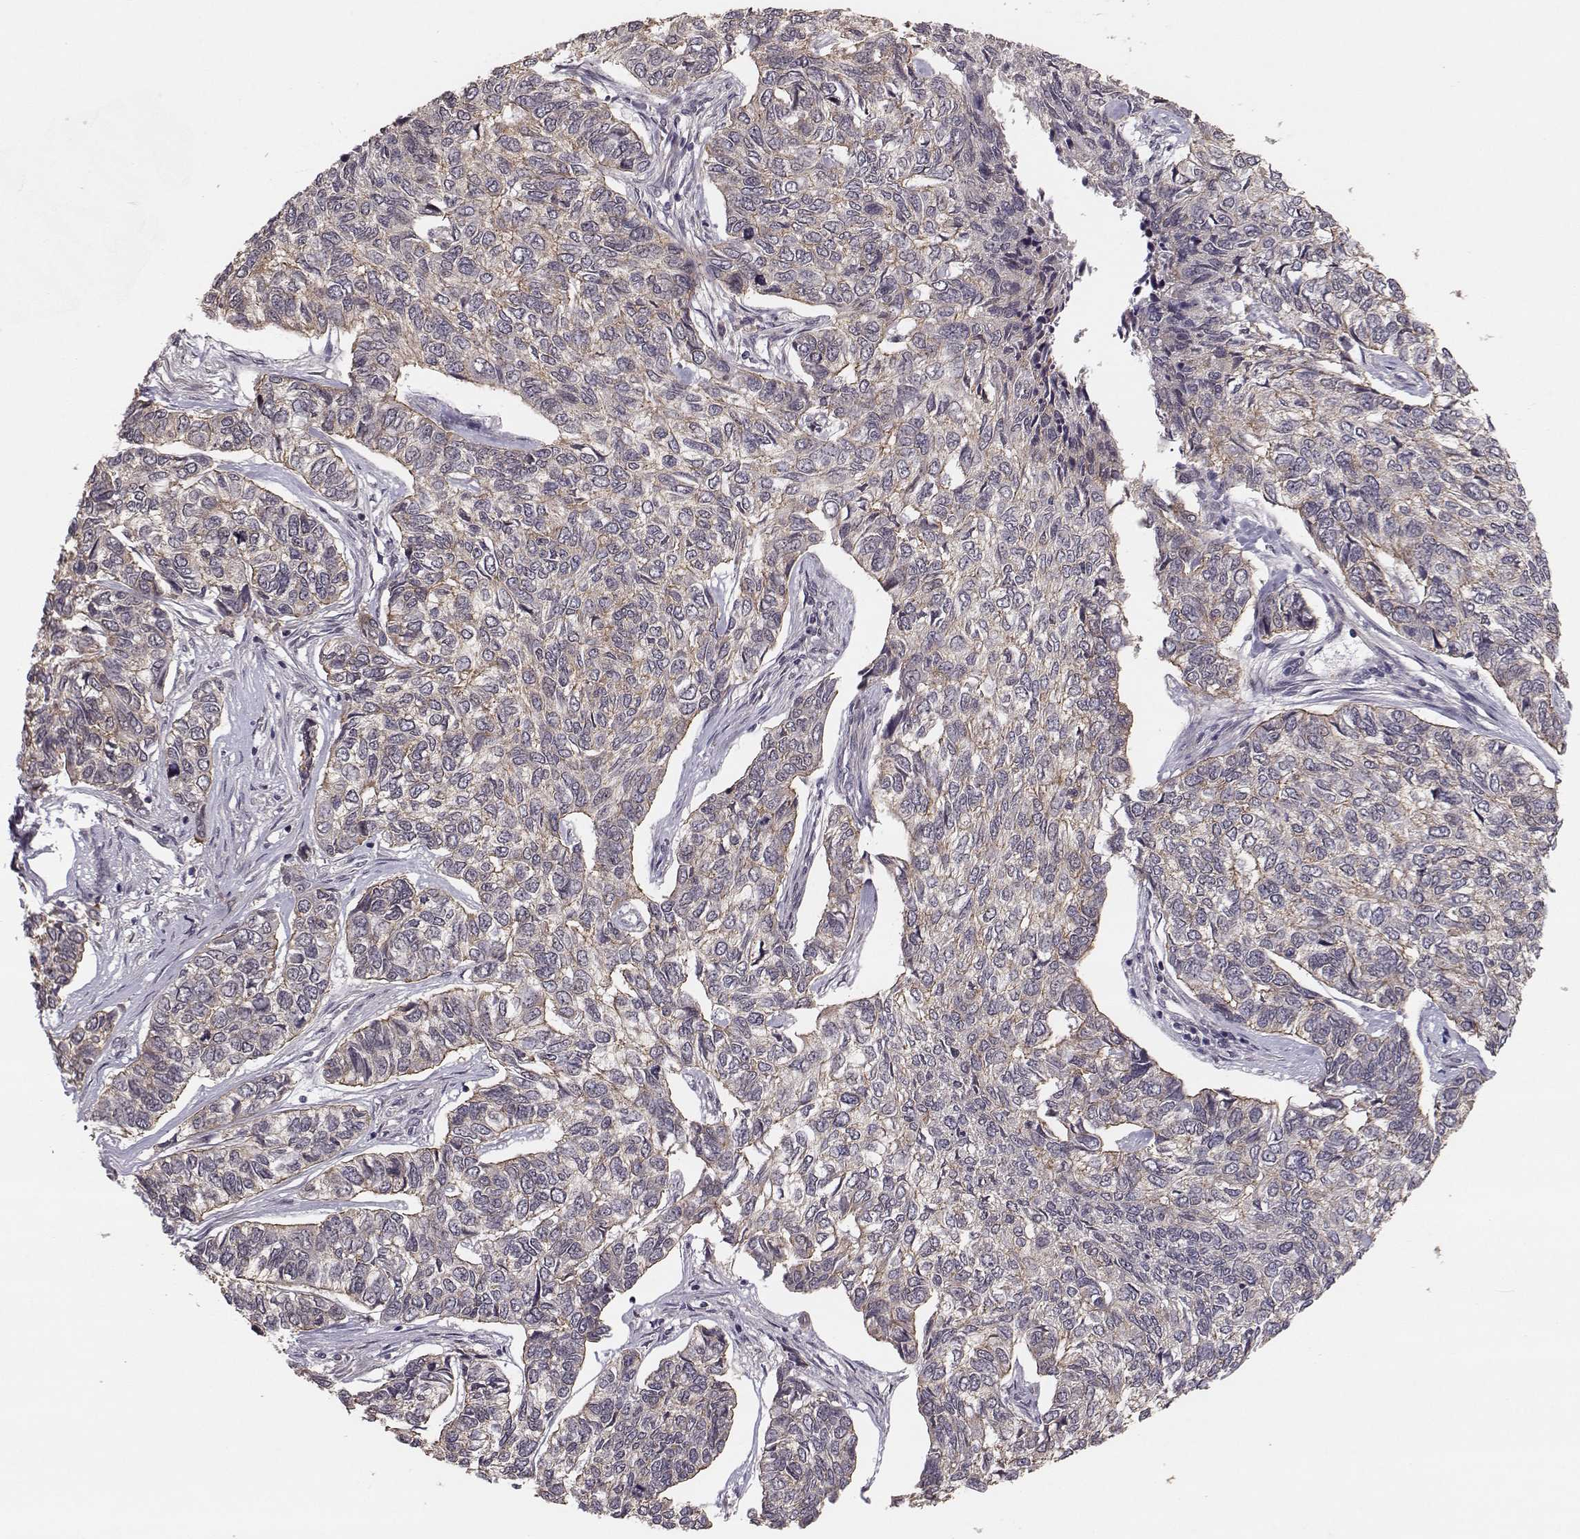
{"staining": {"intensity": "moderate", "quantity": "<25%", "location": "cytoplasmic/membranous"}, "tissue": "skin cancer", "cell_type": "Tumor cells", "image_type": "cancer", "snomed": [{"axis": "morphology", "description": "Basal cell carcinoma"}, {"axis": "topography", "description": "Skin"}], "caption": "Protein staining of skin basal cell carcinoma tissue displays moderate cytoplasmic/membranous positivity in approximately <25% of tumor cells. The staining was performed using DAB, with brown indicating positive protein expression. Nuclei are stained blue with hematoxylin.", "gene": "PLEKHG3", "patient": {"sex": "female", "age": 65}}